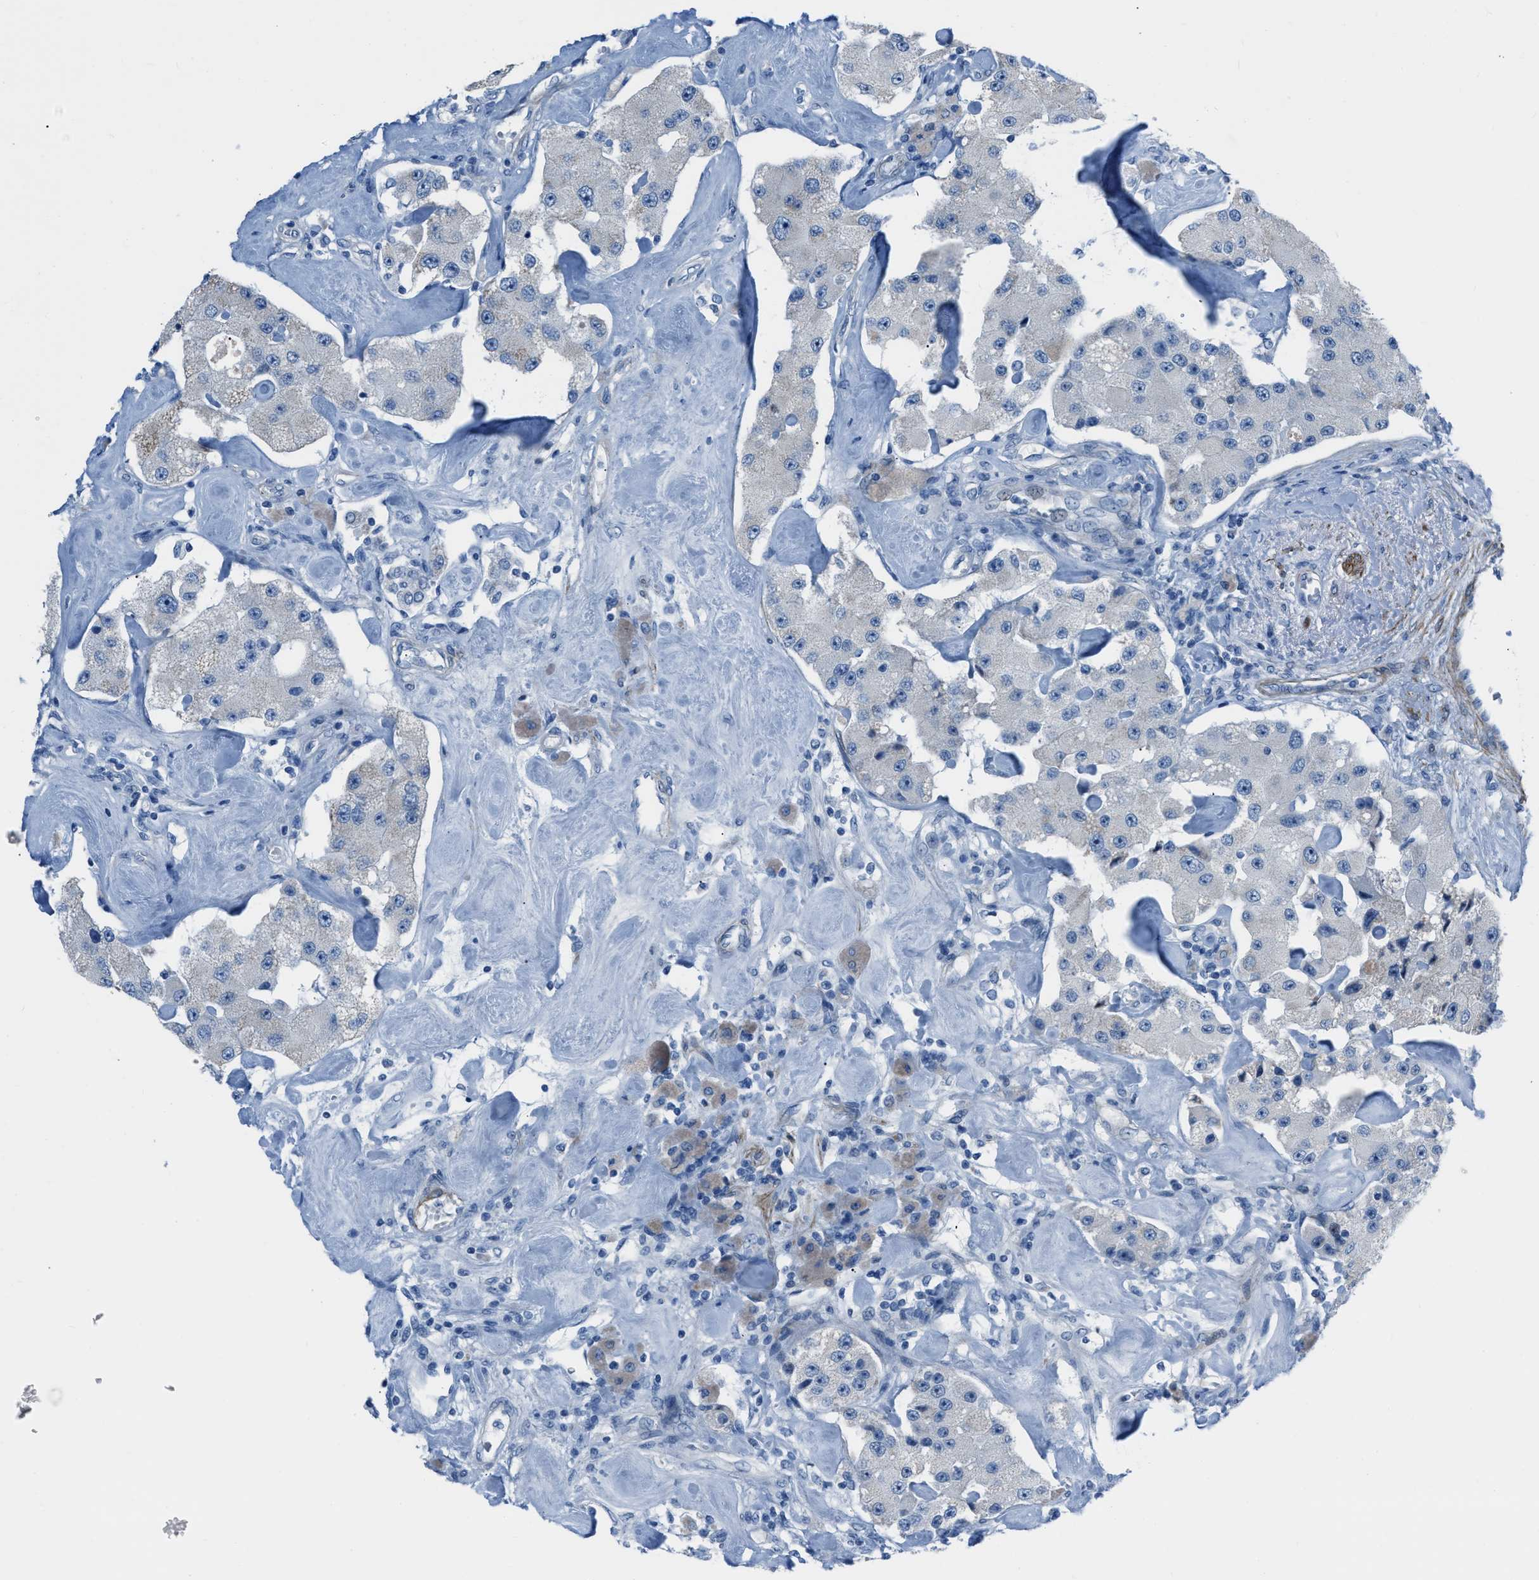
{"staining": {"intensity": "negative", "quantity": "none", "location": "none"}, "tissue": "carcinoid", "cell_type": "Tumor cells", "image_type": "cancer", "snomed": [{"axis": "morphology", "description": "Carcinoid, malignant, NOS"}, {"axis": "topography", "description": "Pancreas"}], "caption": "Carcinoid was stained to show a protein in brown. There is no significant staining in tumor cells.", "gene": "SPATC1L", "patient": {"sex": "male", "age": 41}}